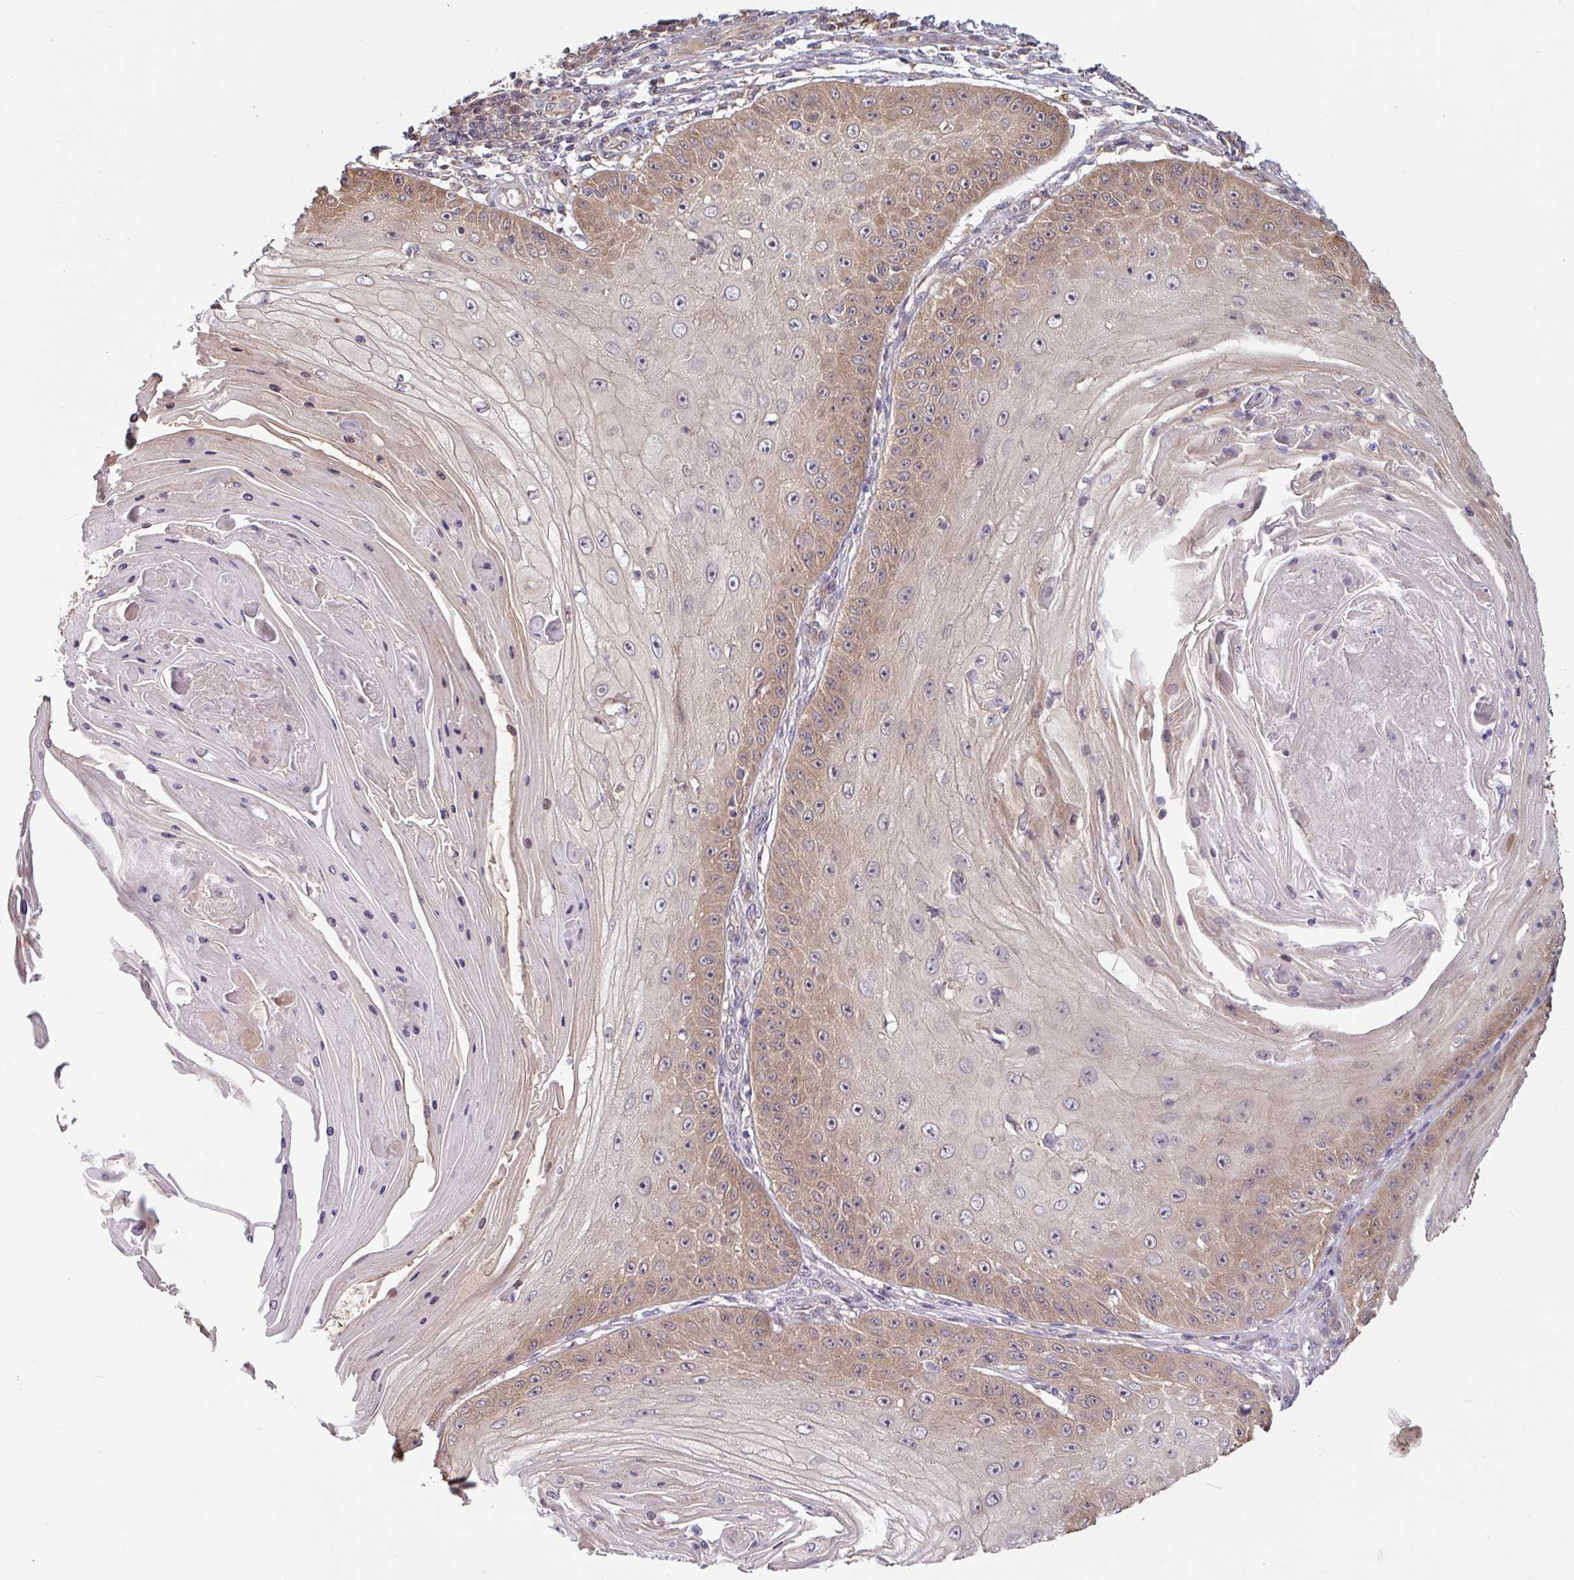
{"staining": {"intensity": "weak", "quantity": "25%-75%", "location": "cytoplasmic/membranous"}, "tissue": "skin cancer", "cell_type": "Tumor cells", "image_type": "cancer", "snomed": [{"axis": "morphology", "description": "Squamous cell carcinoma, NOS"}, {"axis": "topography", "description": "Skin"}], "caption": "A histopathology image of human squamous cell carcinoma (skin) stained for a protein shows weak cytoplasmic/membranous brown staining in tumor cells.", "gene": "SHB", "patient": {"sex": "male", "age": 70}}